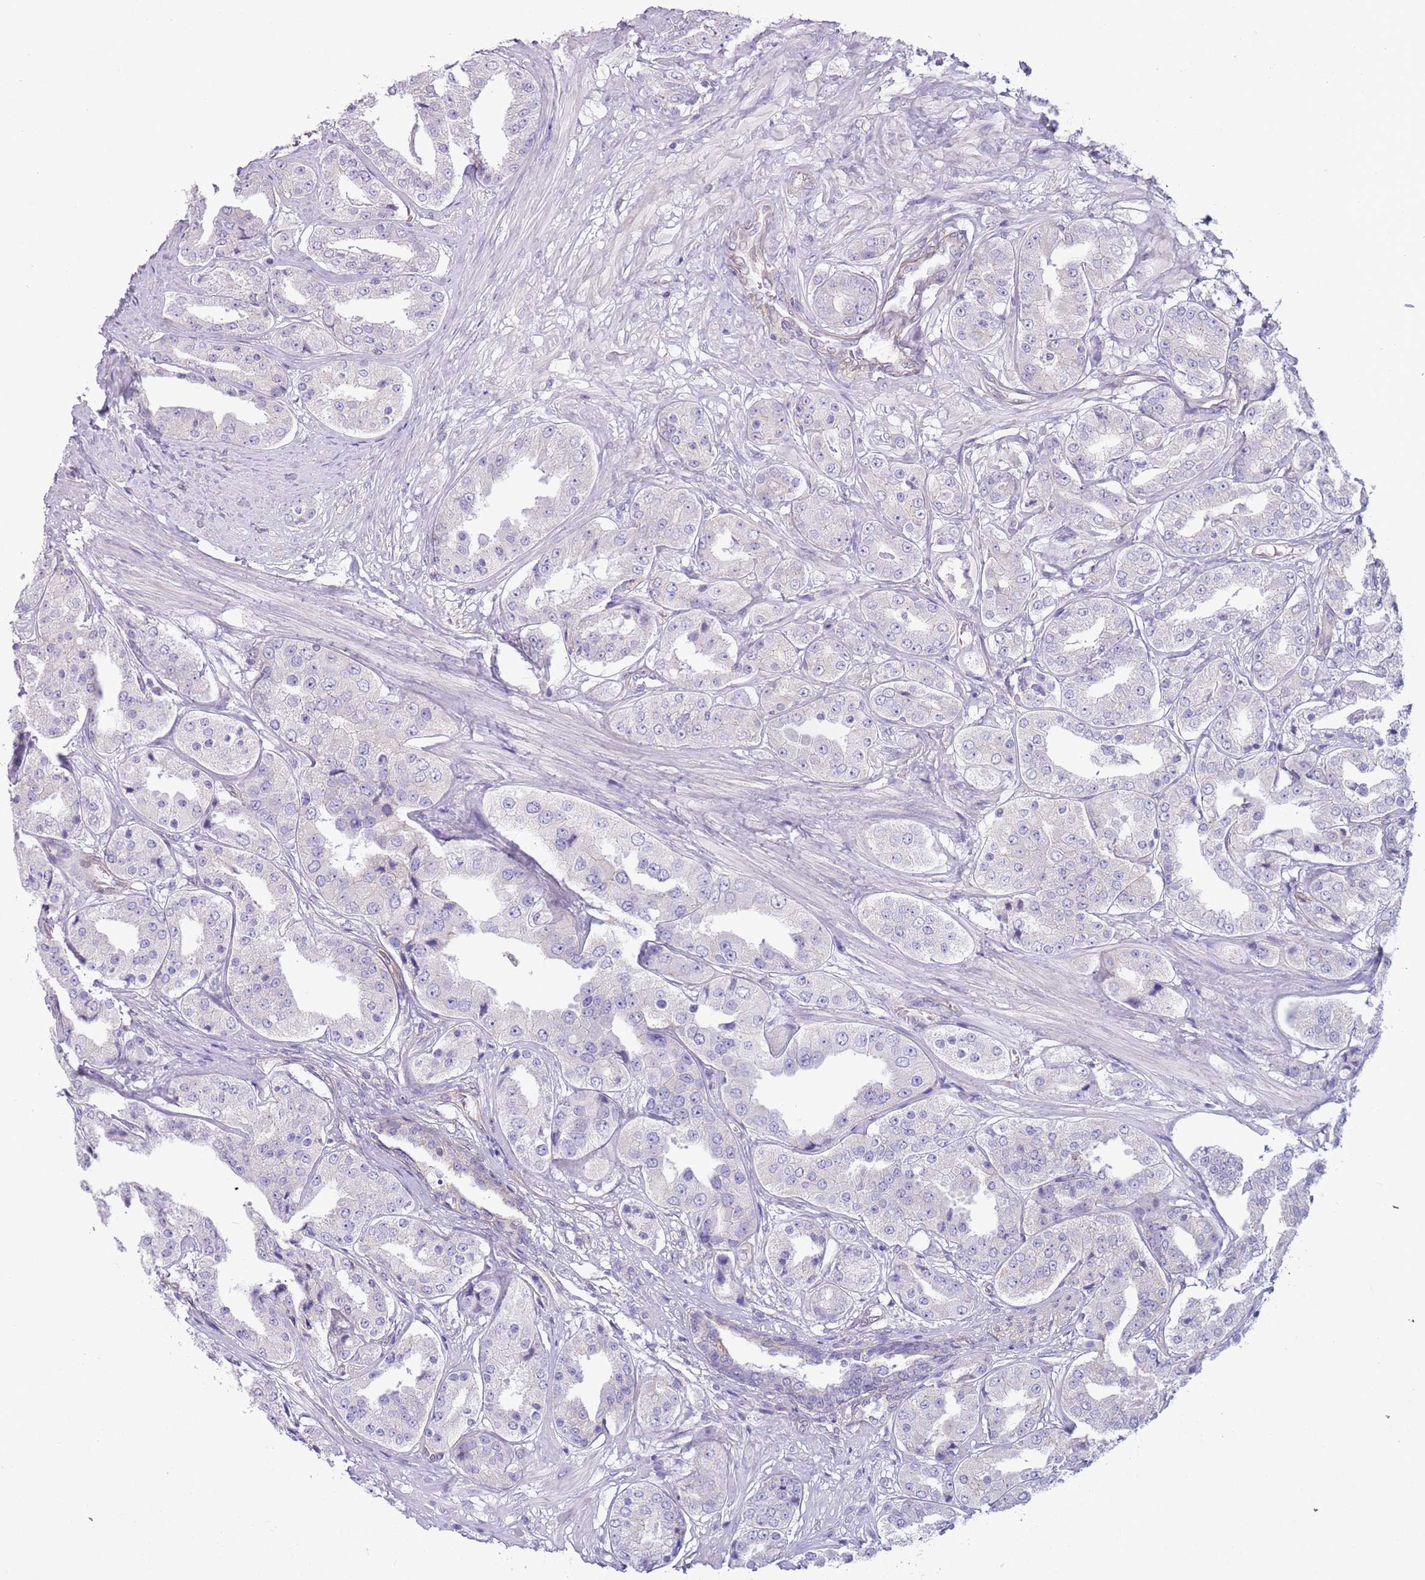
{"staining": {"intensity": "negative", "quantity": "none", "location": "none"}, "tissue": "prostate cancer", "cell_type": "Tumor cells", "image_type": "cancer", "snomed": [{"axis": "morphology", "description": "Adenocarcinoma, High grade"}, {"axis": "topography", "description": "Prostate"}], "caption": "Prostate adenocarcinoma (high-grade) was stained to show a protein in brown. There is no significant expression in tumor cells.", "gene": "RBP3", "patient": {"sex": "male", "age": 63}}